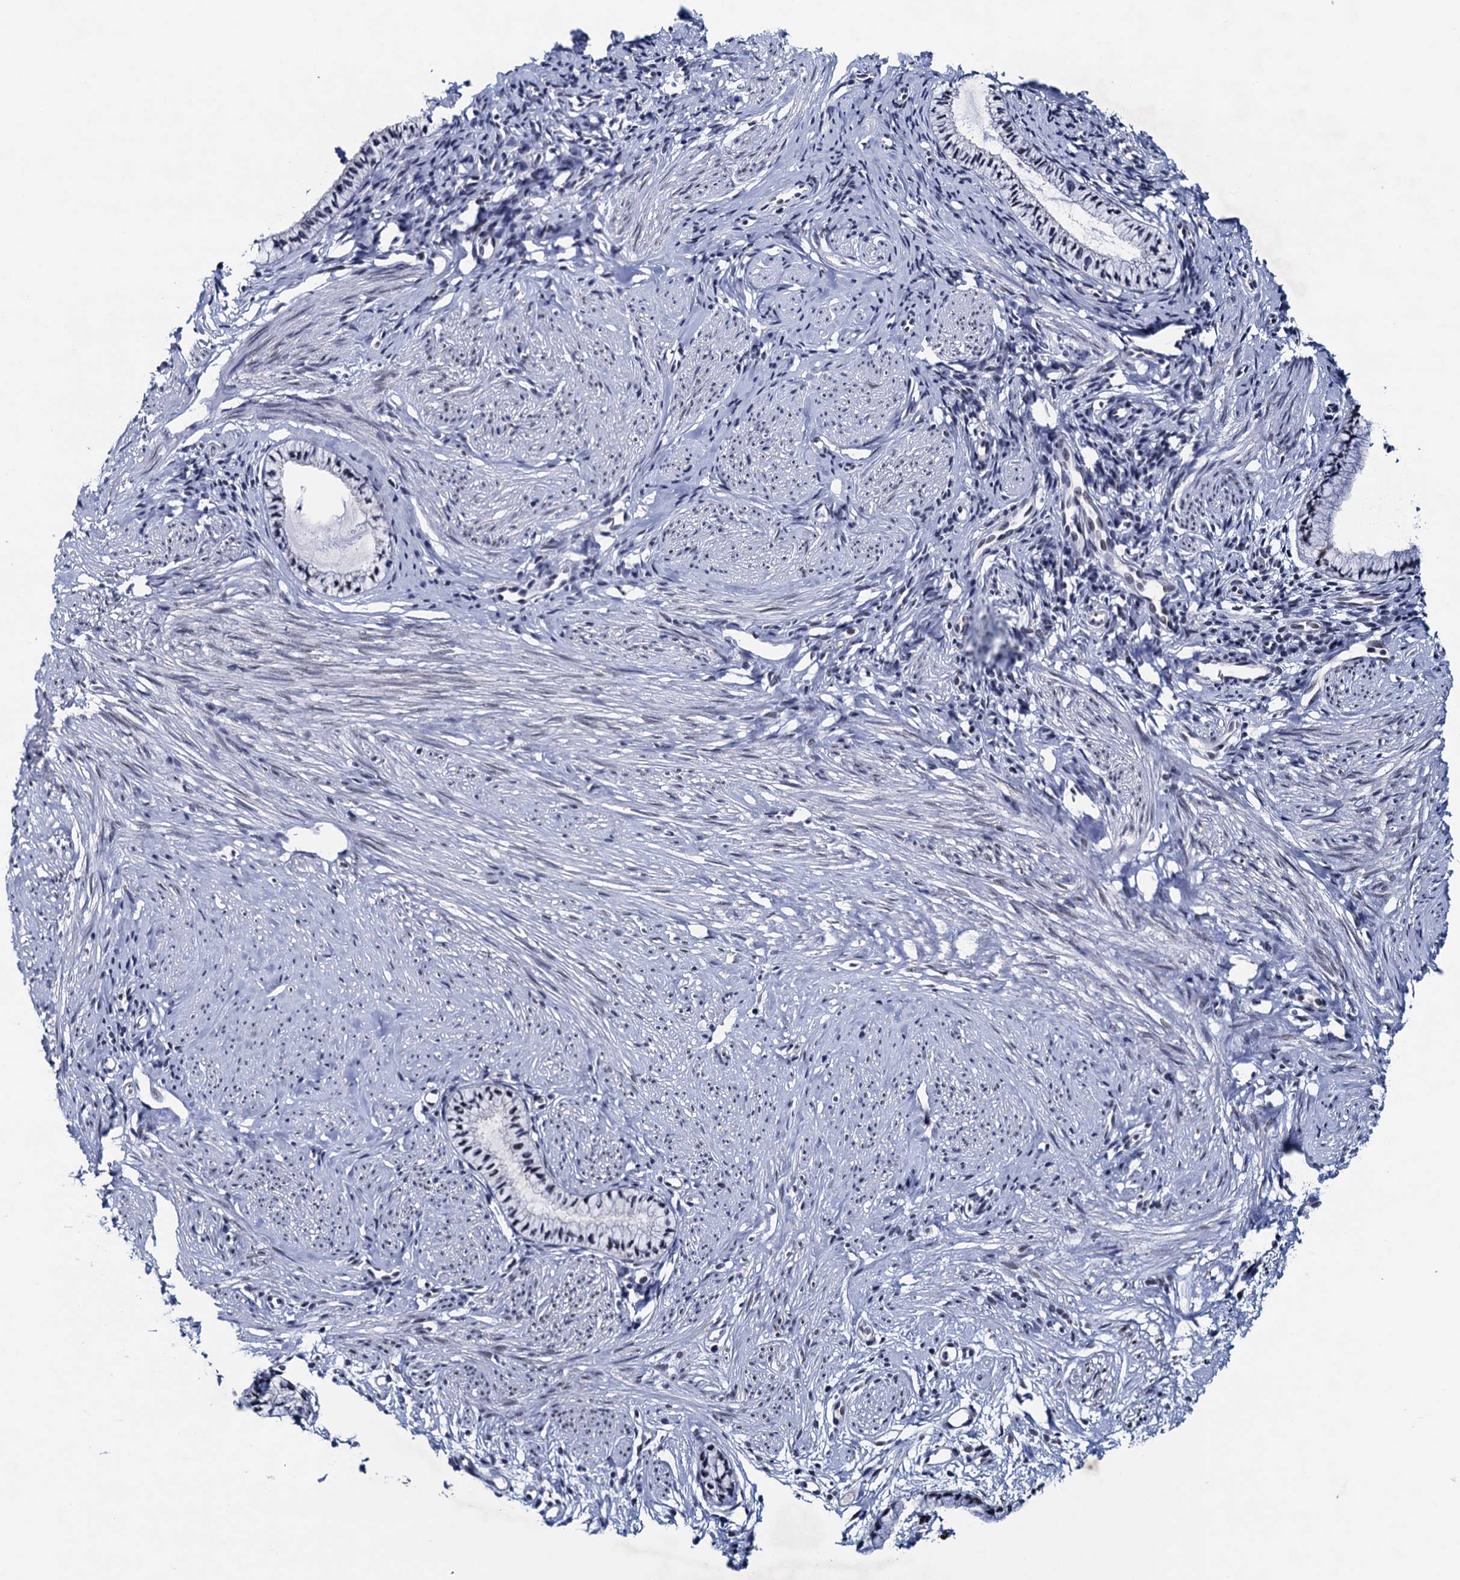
{"staining": {"intensity": "moderate", "quantity": "25%-75%", "location": "nuclear"}, "tissue": "cervix", "cell_type": "Glandular cells", "image_type": "normal", "snomed": [{"axis": "morphology", "description": "Normal tissue, NOS"}, {"axis": "topography", "description": "Cervix"}], "caption": "Immunohistochemical staining of unremarkable cervix shows moderate nuclear protein expression in about 25%-75% of glandular cells. The protein of interest is shown in brown color, while the nuclei are stained blue.", "gene": "FNBP4", "patient": {"sex": "female", "age": 57}}